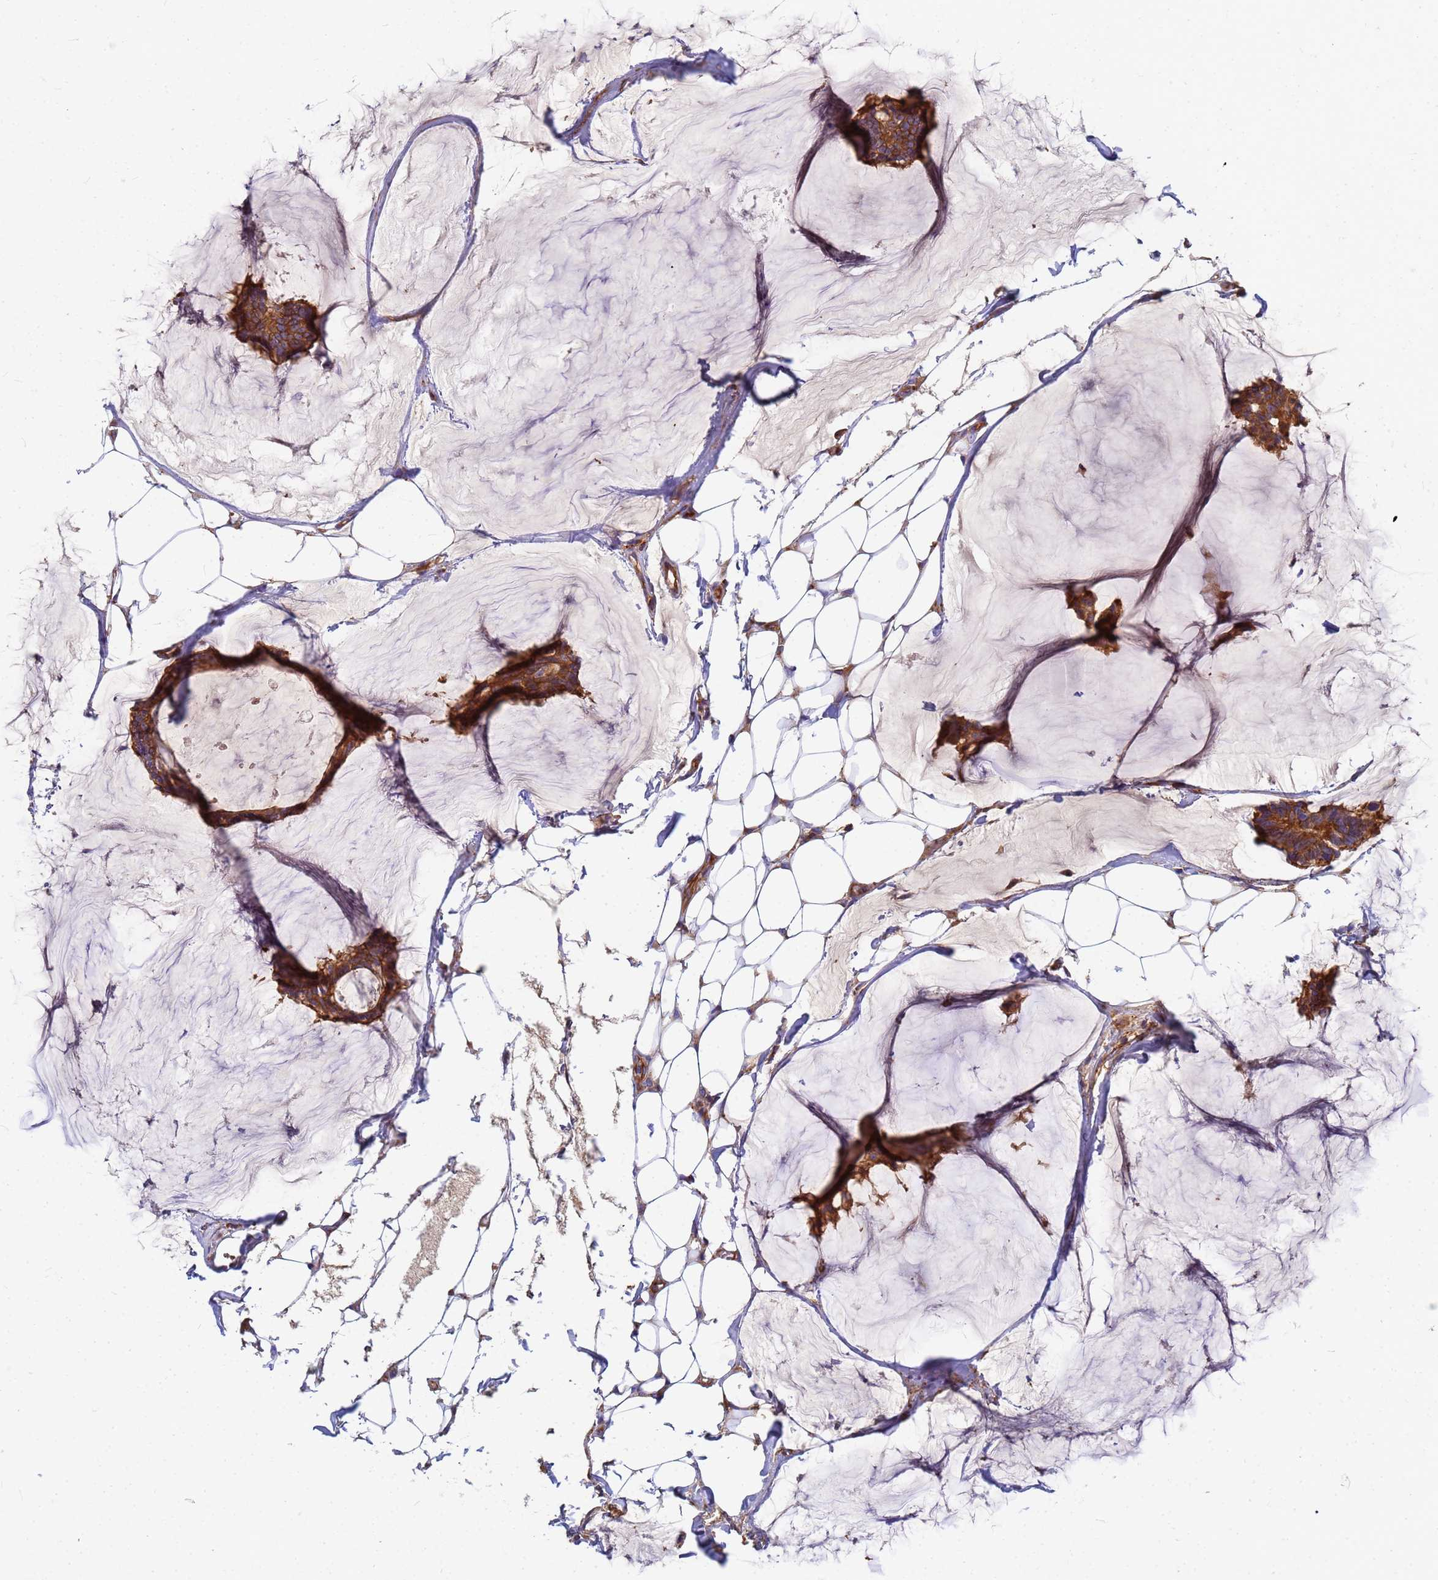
{"staining": {"intensity": "moderate", "quantity": ">75%", "location": "cytoplasmic/membranous"}, "tissue": "breast cancer", "cell_type": "Tumor cells", "image_type": "cancer", "snomed": [{"axis": "morphology", "description": "Duct carcinoma"}, {"axis": "topography", "description": "Breast"}], "caption": "Moderate cytoplasmic/membranous protein positivity is identified in about >75% of tumor cells in breast infiltrating ductal carcinoma.", "gene": "C2CD5", "patient": {"sex": "female", "age": 93}}